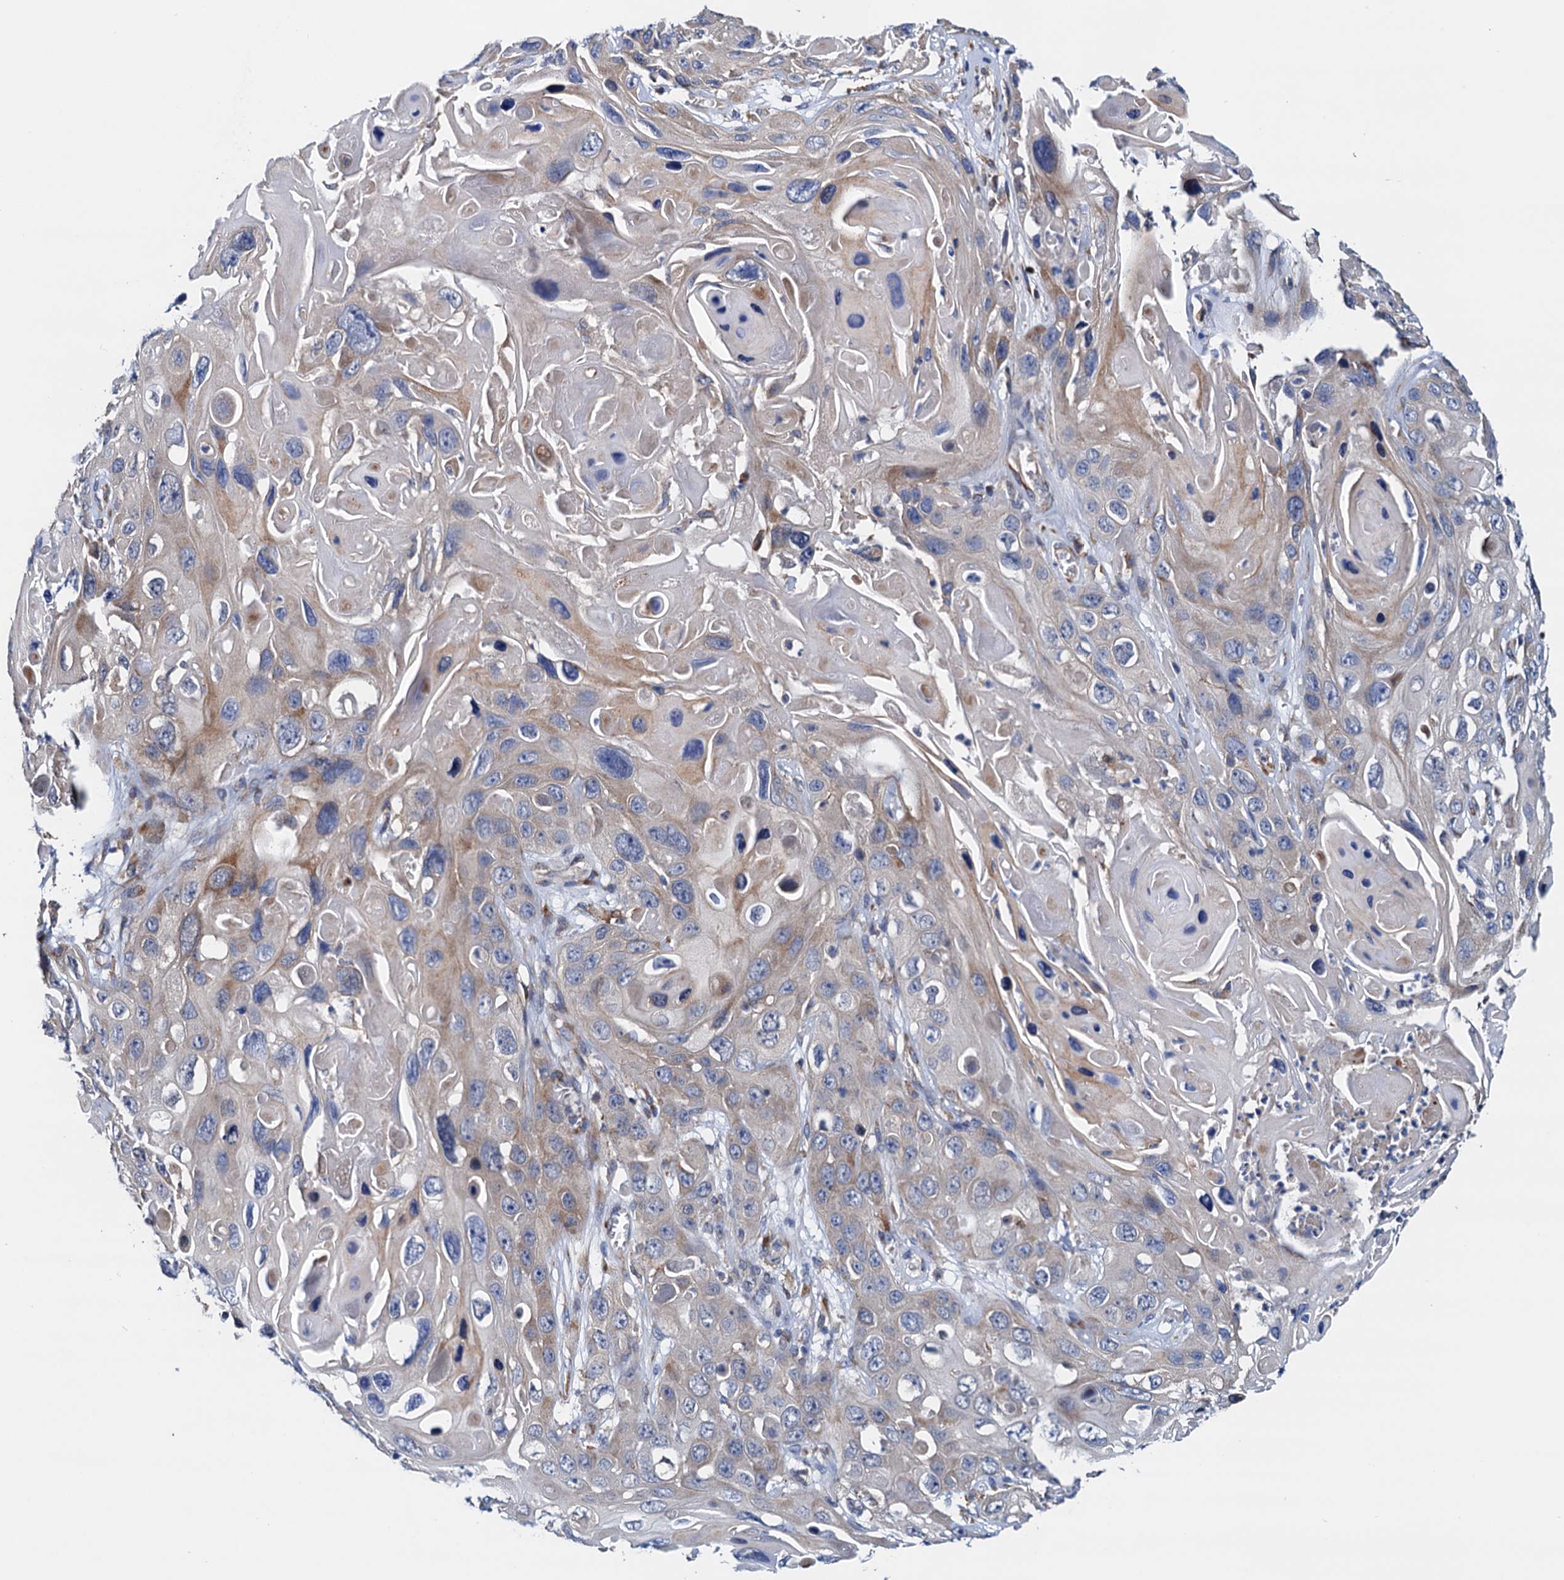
{"staining": {"intensity": "weak", "quantity": "<25%", "location": "cytoplasmic/membranous"}, "tissue": "skin cancer", "cell_type": "Tumor cells", "image_type": "cancer", "snomed": [{"axis": "morphology", "description": "Squamous cell carcinoma, NOS"}, {"axis": "topography", "description": "Skin"}], "caption": "An image of skin cancer stained for a protein displays no brown staining in tumor cells.", "gene": "RASSF9", "patient": {"sex": "male", "age": 55}}